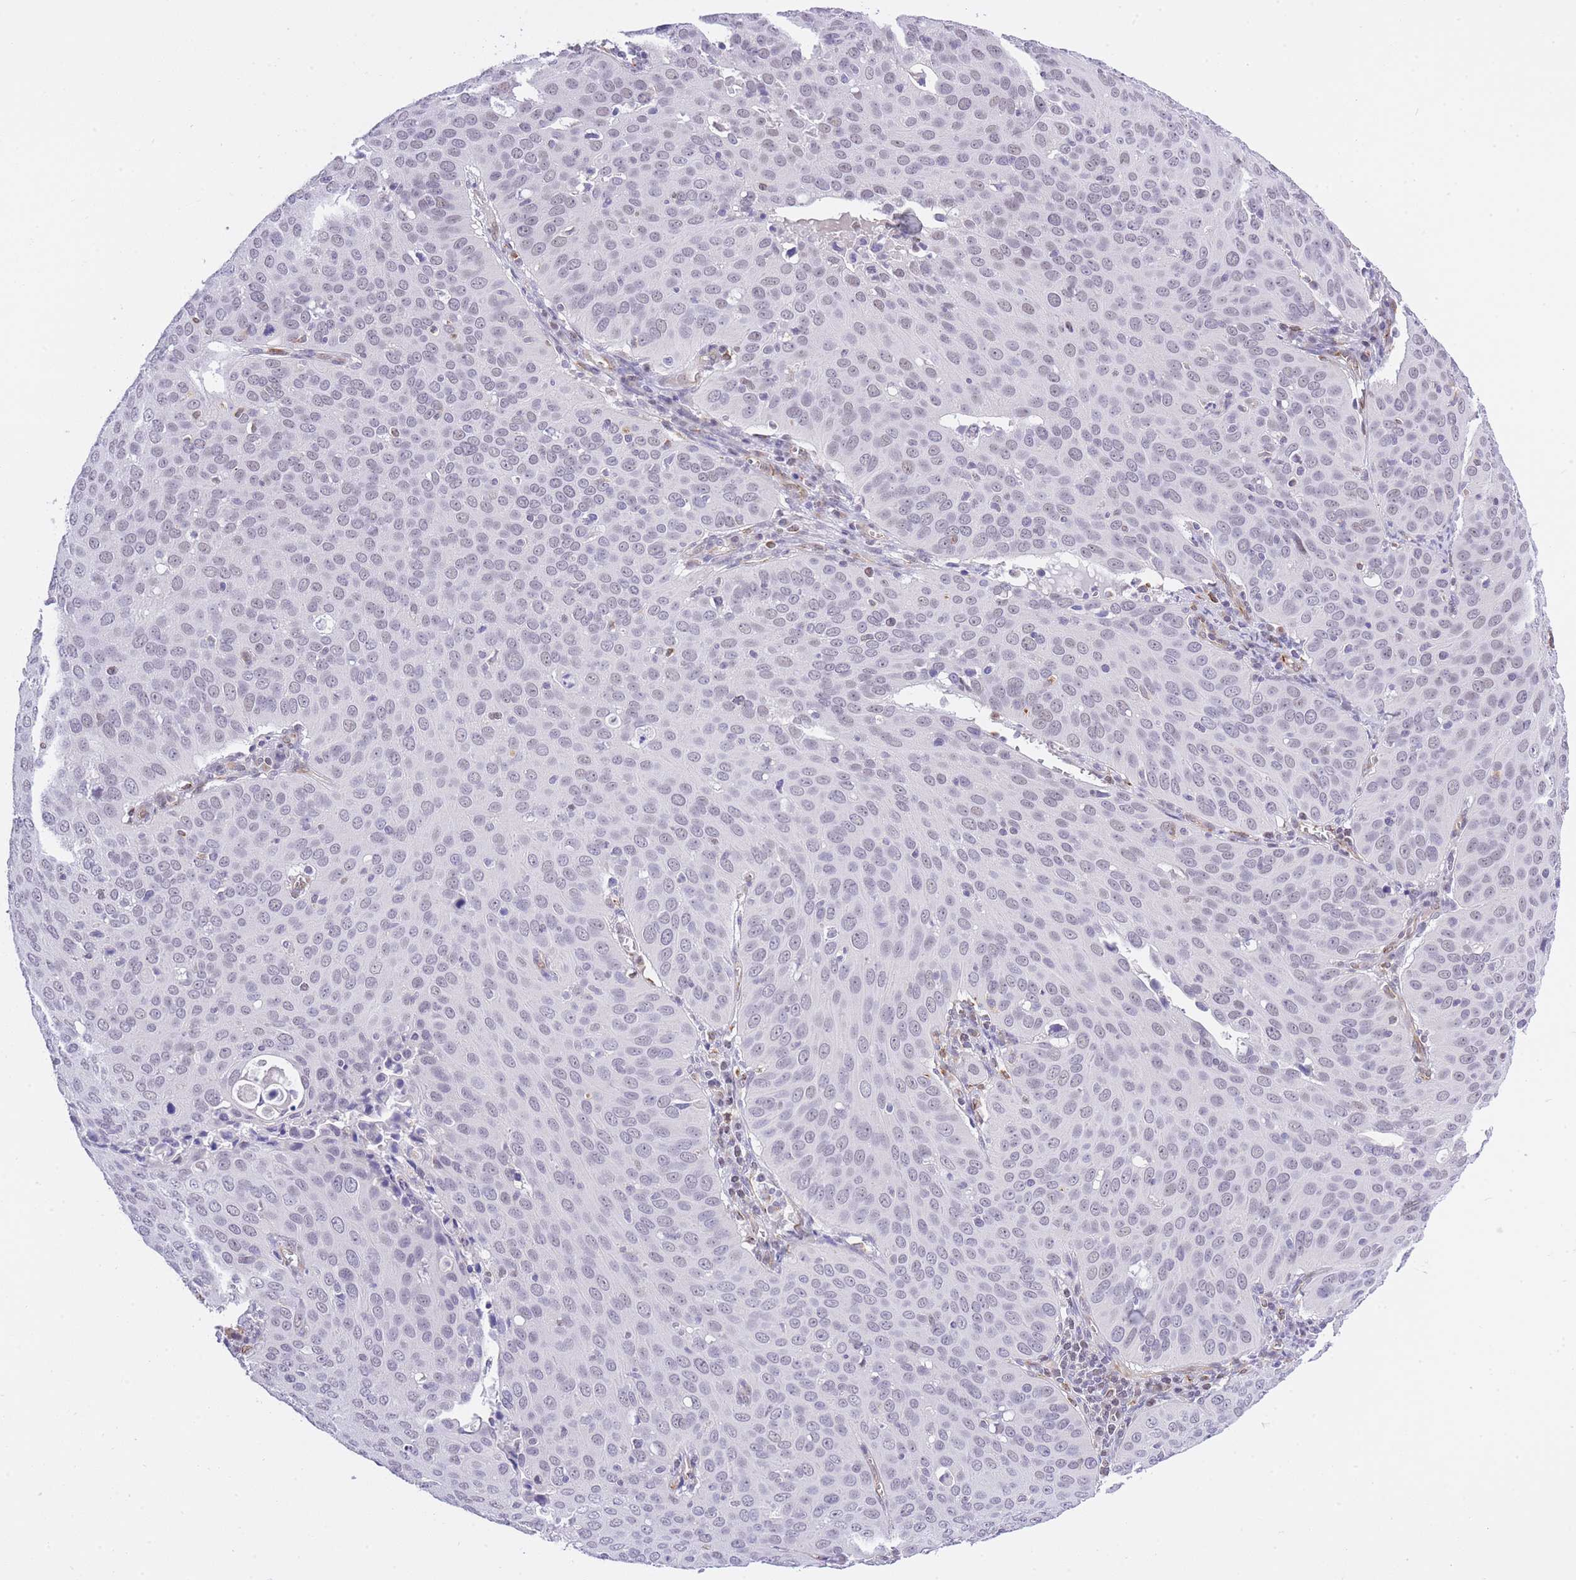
{"staining": {"intensity": "negative", "quantity": "none", "location": "none"}, "tissue": "cervical cancer", "cell_type": "Tumor cells", "image_type": "cancer", "snomed": [{"axis": "morphology", "description": "Squamous cell carcinoma, NOS"}, {"axis": "topography", "description": "Cervix"}], "caption": "This is an IHC photomicrograph of human cervical cancer. There is no positivity in tumor cells.", "gene": "MEIOSIN", "patient": {"sex": "female", "age": 36}}